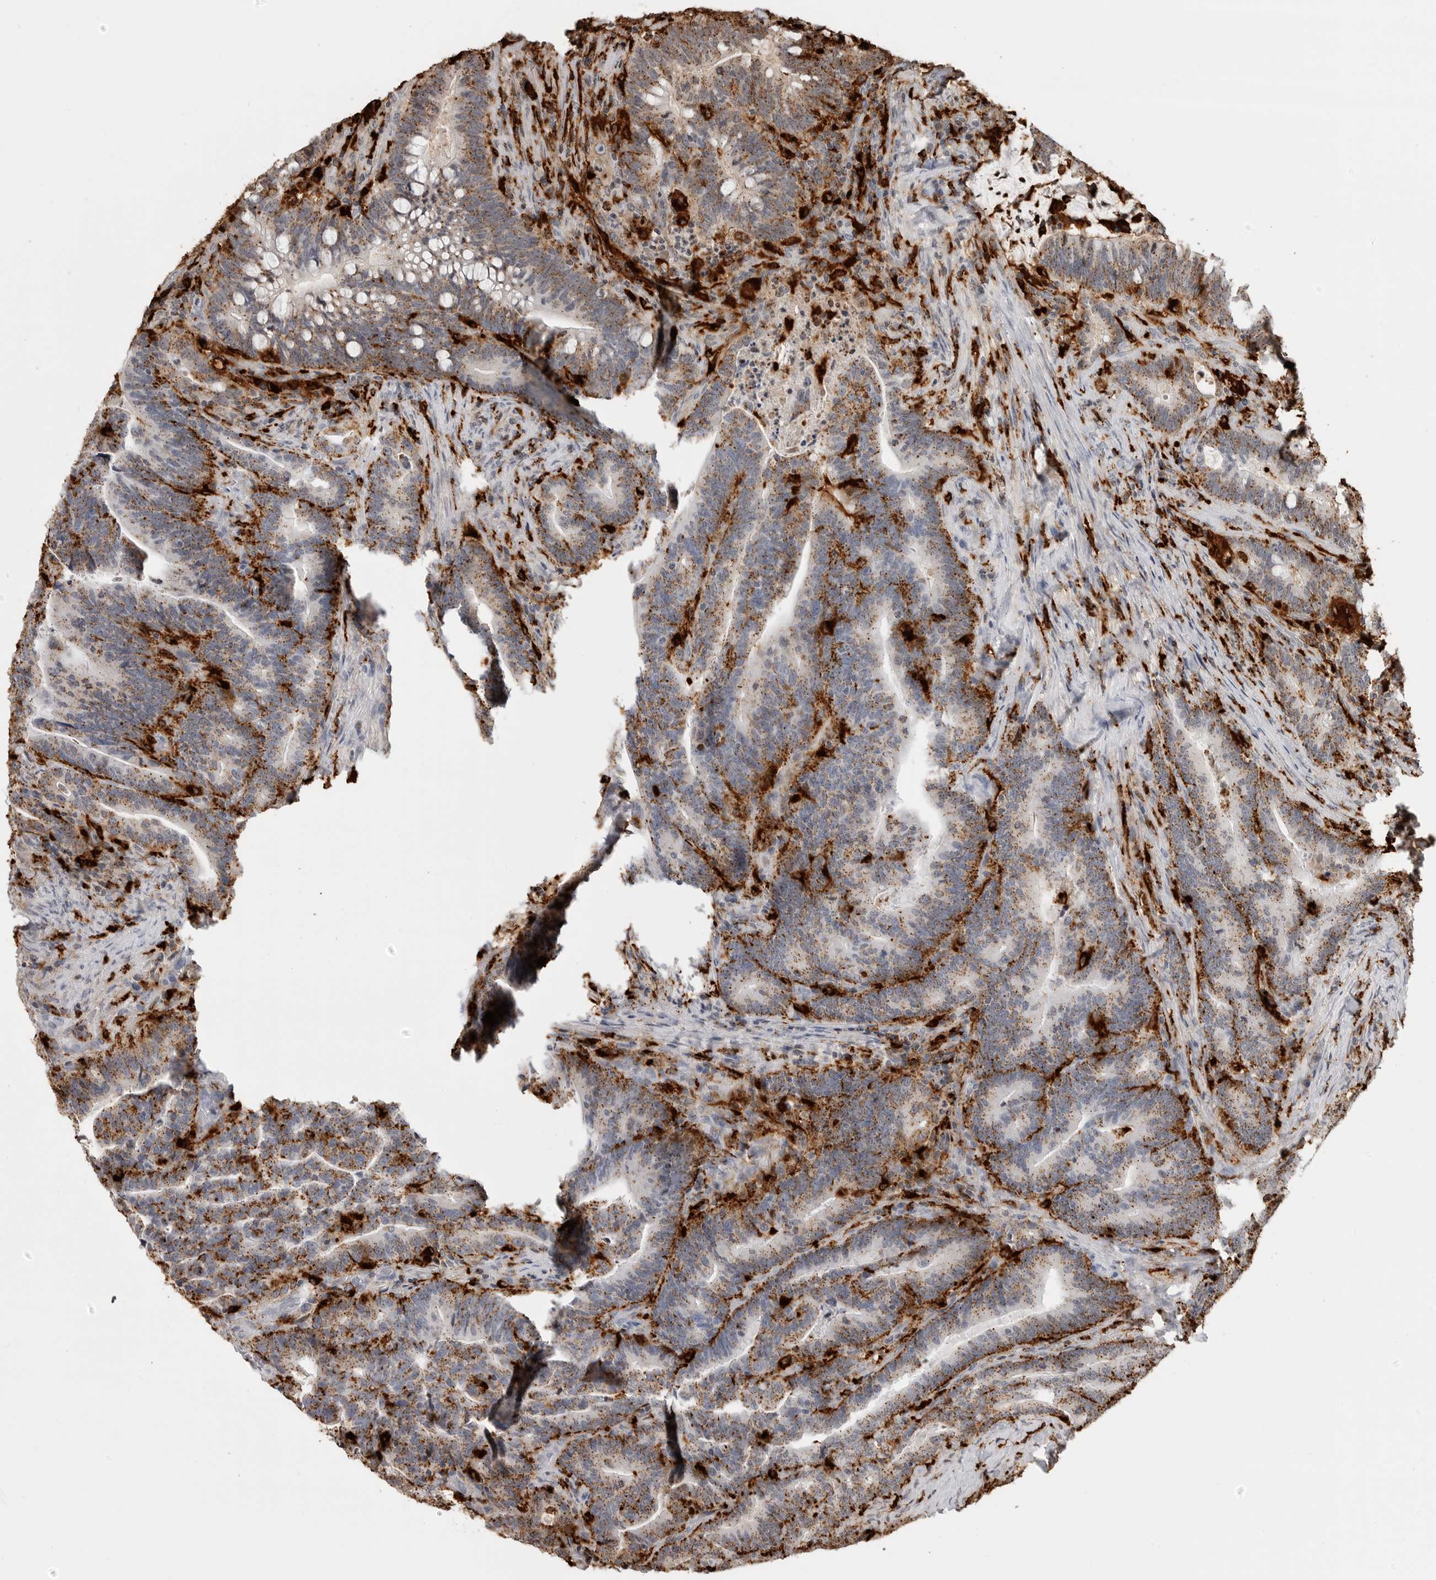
{"staining": {"intensity": "strong", "quantity": "25%-75%", "location": "cytoplasmic/membranous"}, "tissue": "colorectal cancer", "cell_type": "Tumor cells", "image_type": "cancer", "snomed": [{"axis": "morphology", "description": "Adenocarcinoma, NOS"}, {"axis": "topography", "description": "Colon"}], "caption": "About 25%-75% of tumor cells in human adenocarcinoma (colorectal) reveal strong cytoplasmic/membranous protein positivity as visualized by brown immunohistochemical staining.", "gene": "IFI30", "patient": {"sex": "female", "age": 66}}